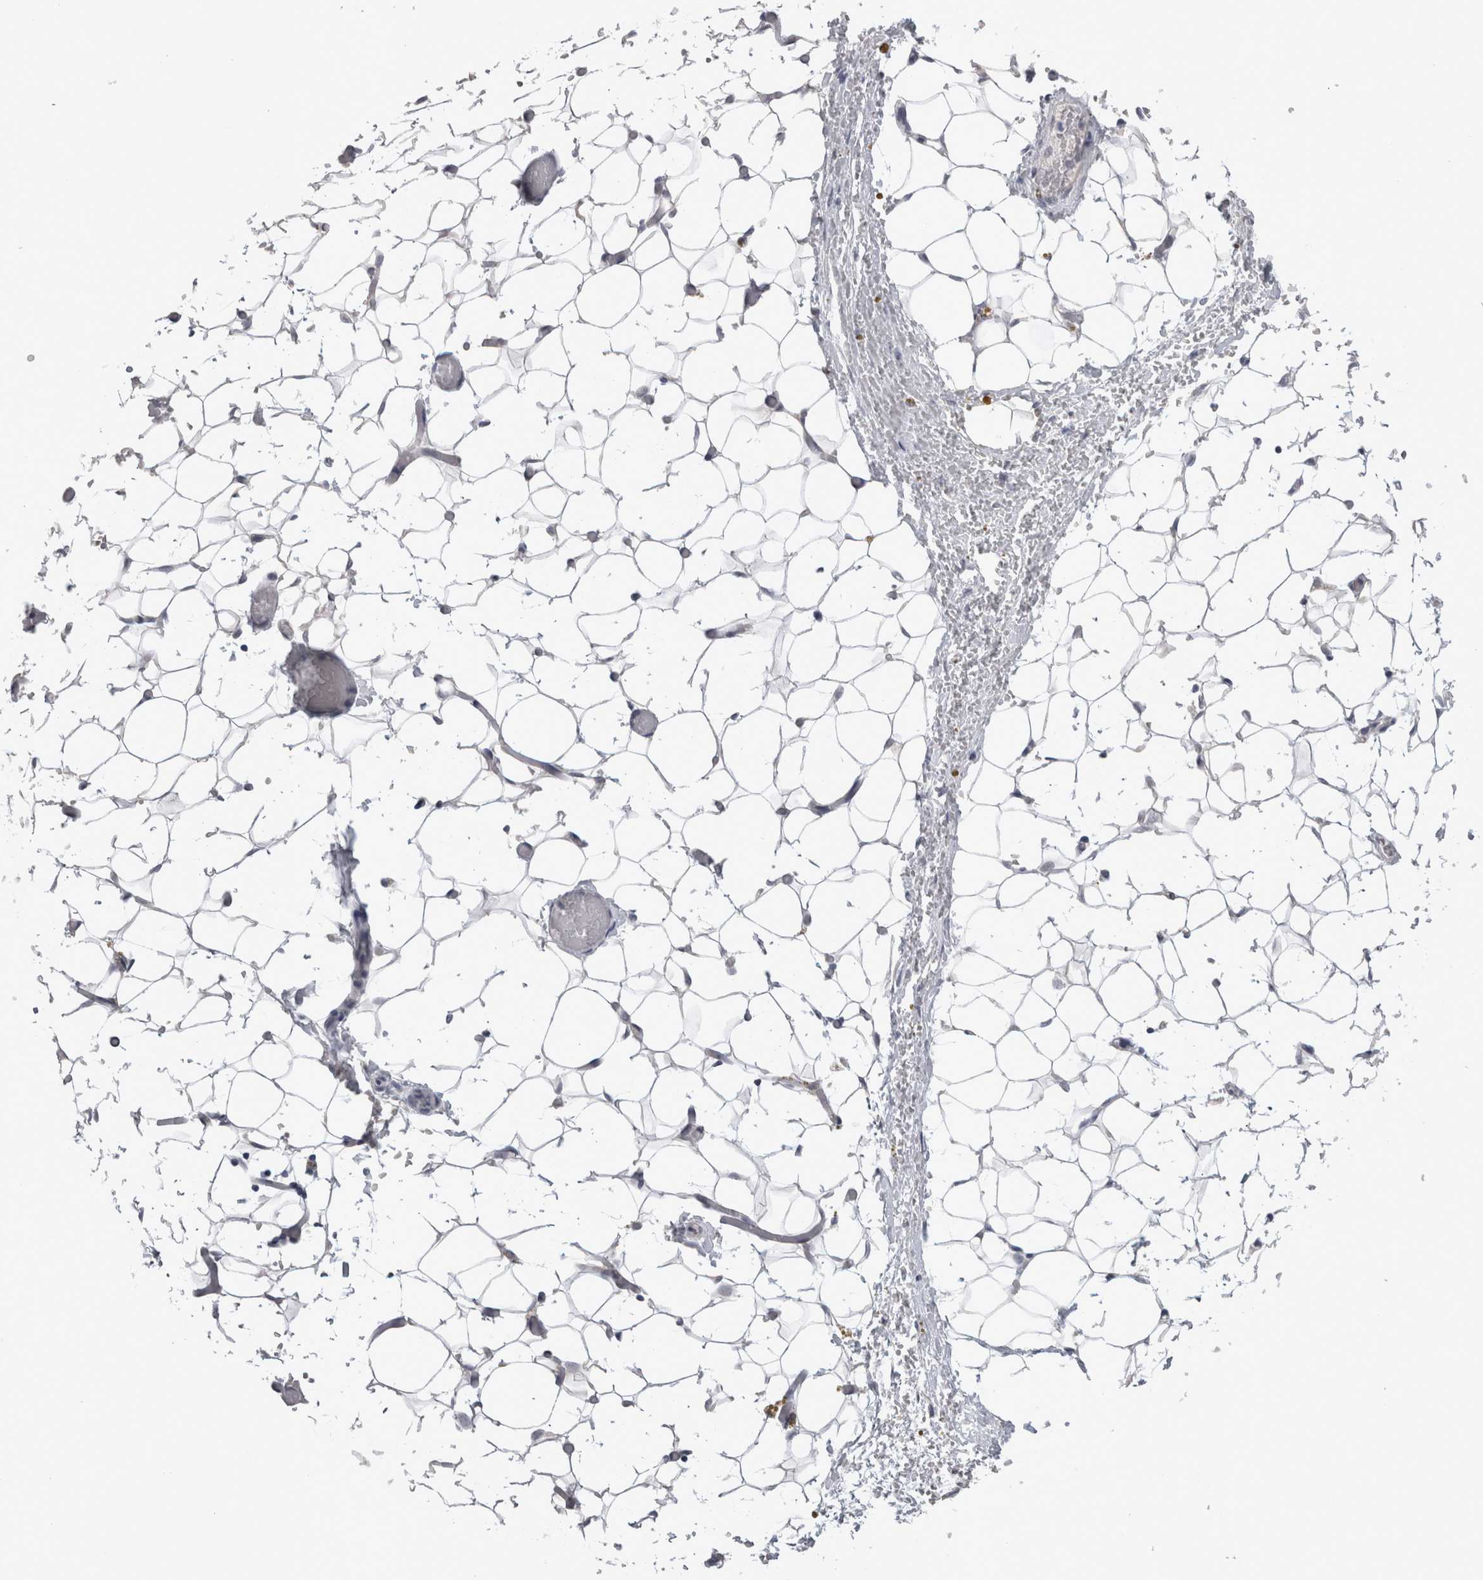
{"staining": {"intensity": "negative", "quantity": "none", "location": "none"}, "tissue": "adipose tissue", "cell_type": "Adipocytes", "image_type": "normal", "snomed": [{"axis": "morphology", "description": "Normal tissue, NOS"}, {"axis": "topography", "description": "Kidney"}, {"axis": "topography", "description": "Peripheral nerve tissue"}], "caption": "Adipose tissue was stained to show a protein in brown. There is no significant positivity in adipocytes. (DAB (3,3'-diaminobenzidine) immunohistochemistry (IHC) with hematoxylin counter stain).", "gene": "KIF18B", "patient": {"sex": "male", "age": 7}}